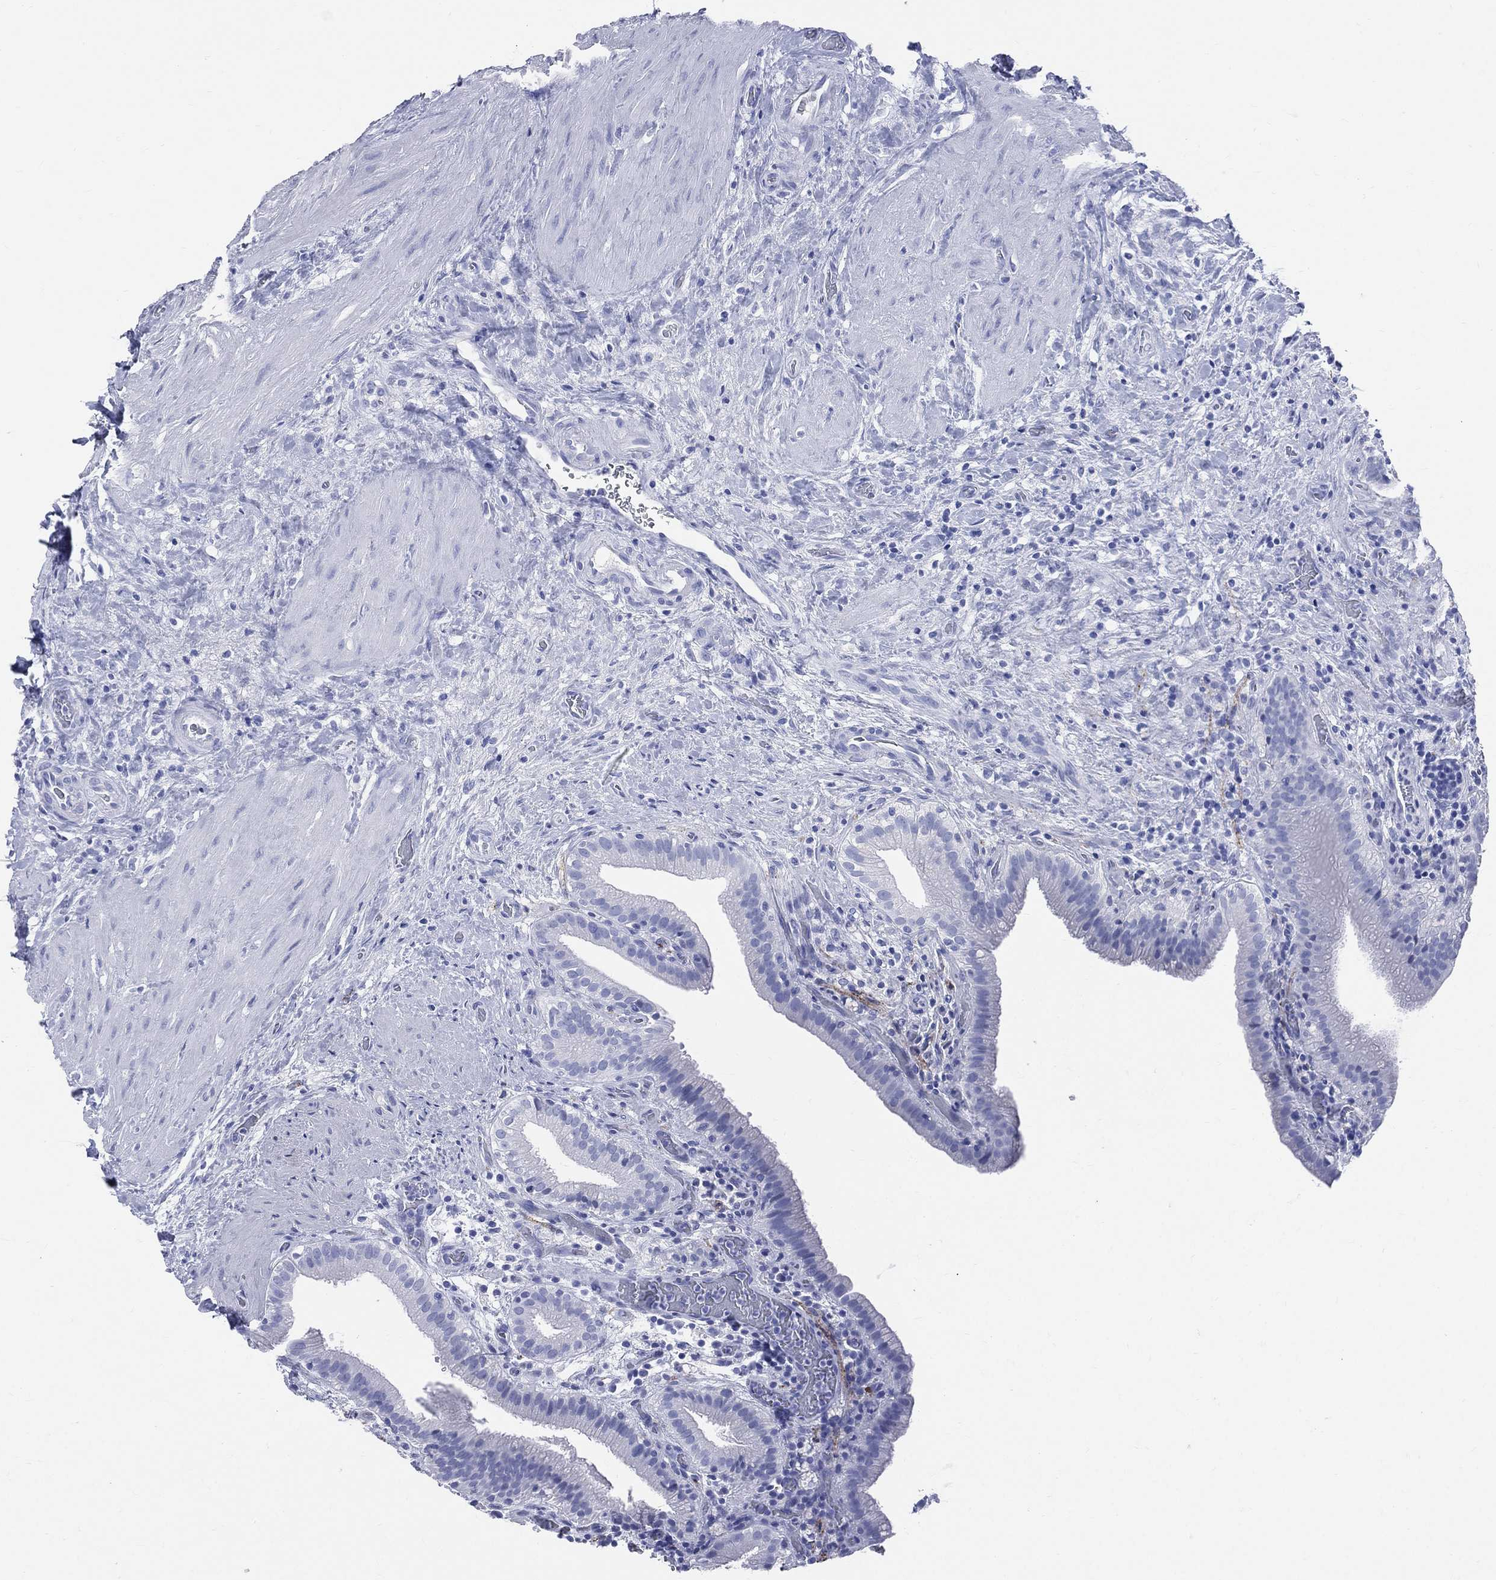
{"staining": {"intensity": "negative", "quantity": "none", "location": "none"}, "tissue": "gallbladder", "cell_type": "Glandular cells", "image_type": "normal", "snomed": [{"axis": "morphology", "description": "Normal tissue, NOS"}, {"axis": "topography", "description": "Gallbladder"}], "caption": "This is an immunohistochemistry (IHC) image of benign human gallbladder. There is no expression in glandular cells.", "gene": "SYP", "patient": {"sex": "male", "age": 62}}